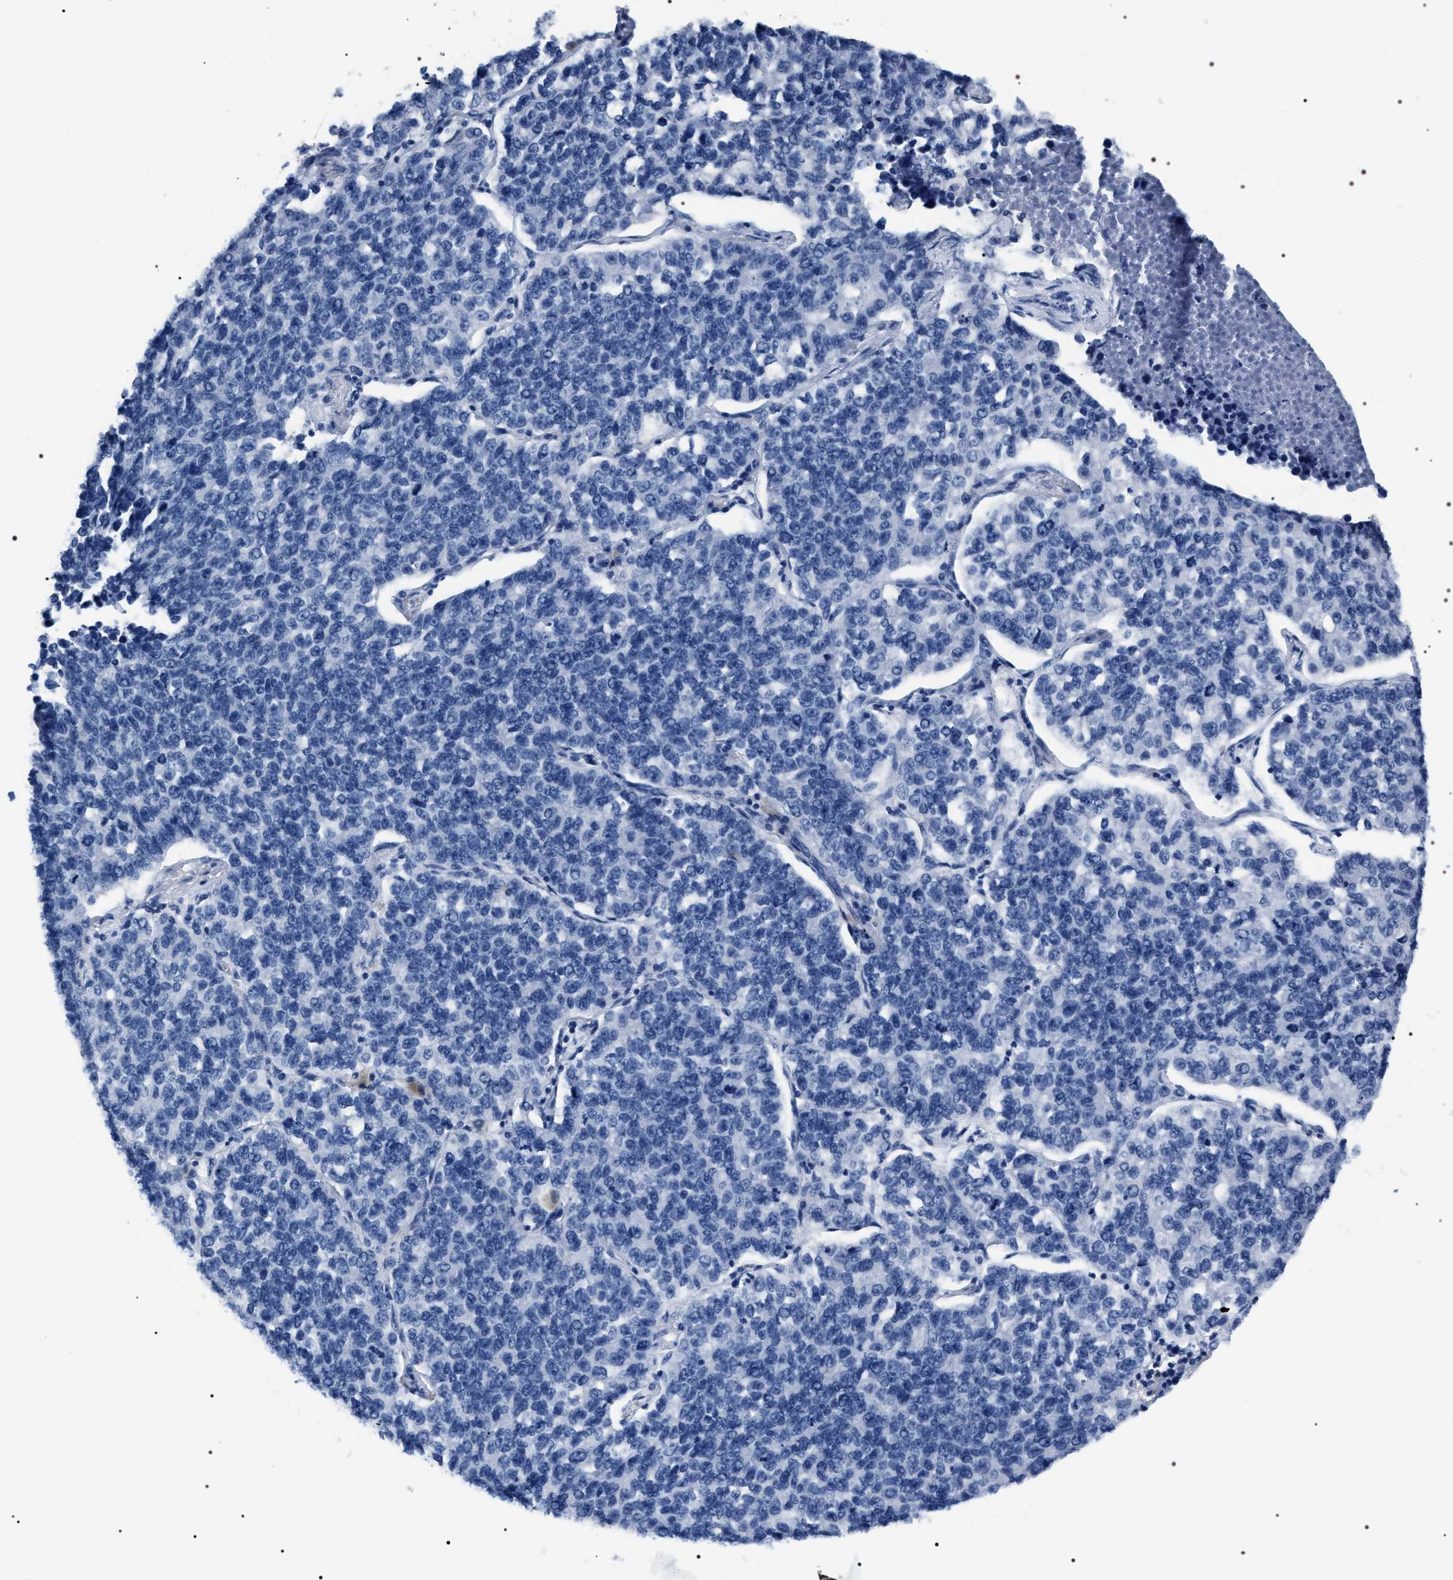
{"staining": {"intensity": "negative", "quantity": "none", "location": "none"}, "tissue": "lung cancer", "cell_type": "Tumor cells", "image_type": "cancer", "snomed": [{"axis": "morphology", "description": "Adenocarcinoma, NOS"}, {"axis": "topography", "description": "Lung"}], "caption": "Immunohistochemistry (IHC) image of adenocarcinoma (lung) stained for a protein (brown), which reveals no expression in tumor cells. (DAB IHC visualized using brightfield microscopy, high magnification).", "gene": "ADH4", "patient": {"sex": "male", "age": 49}}